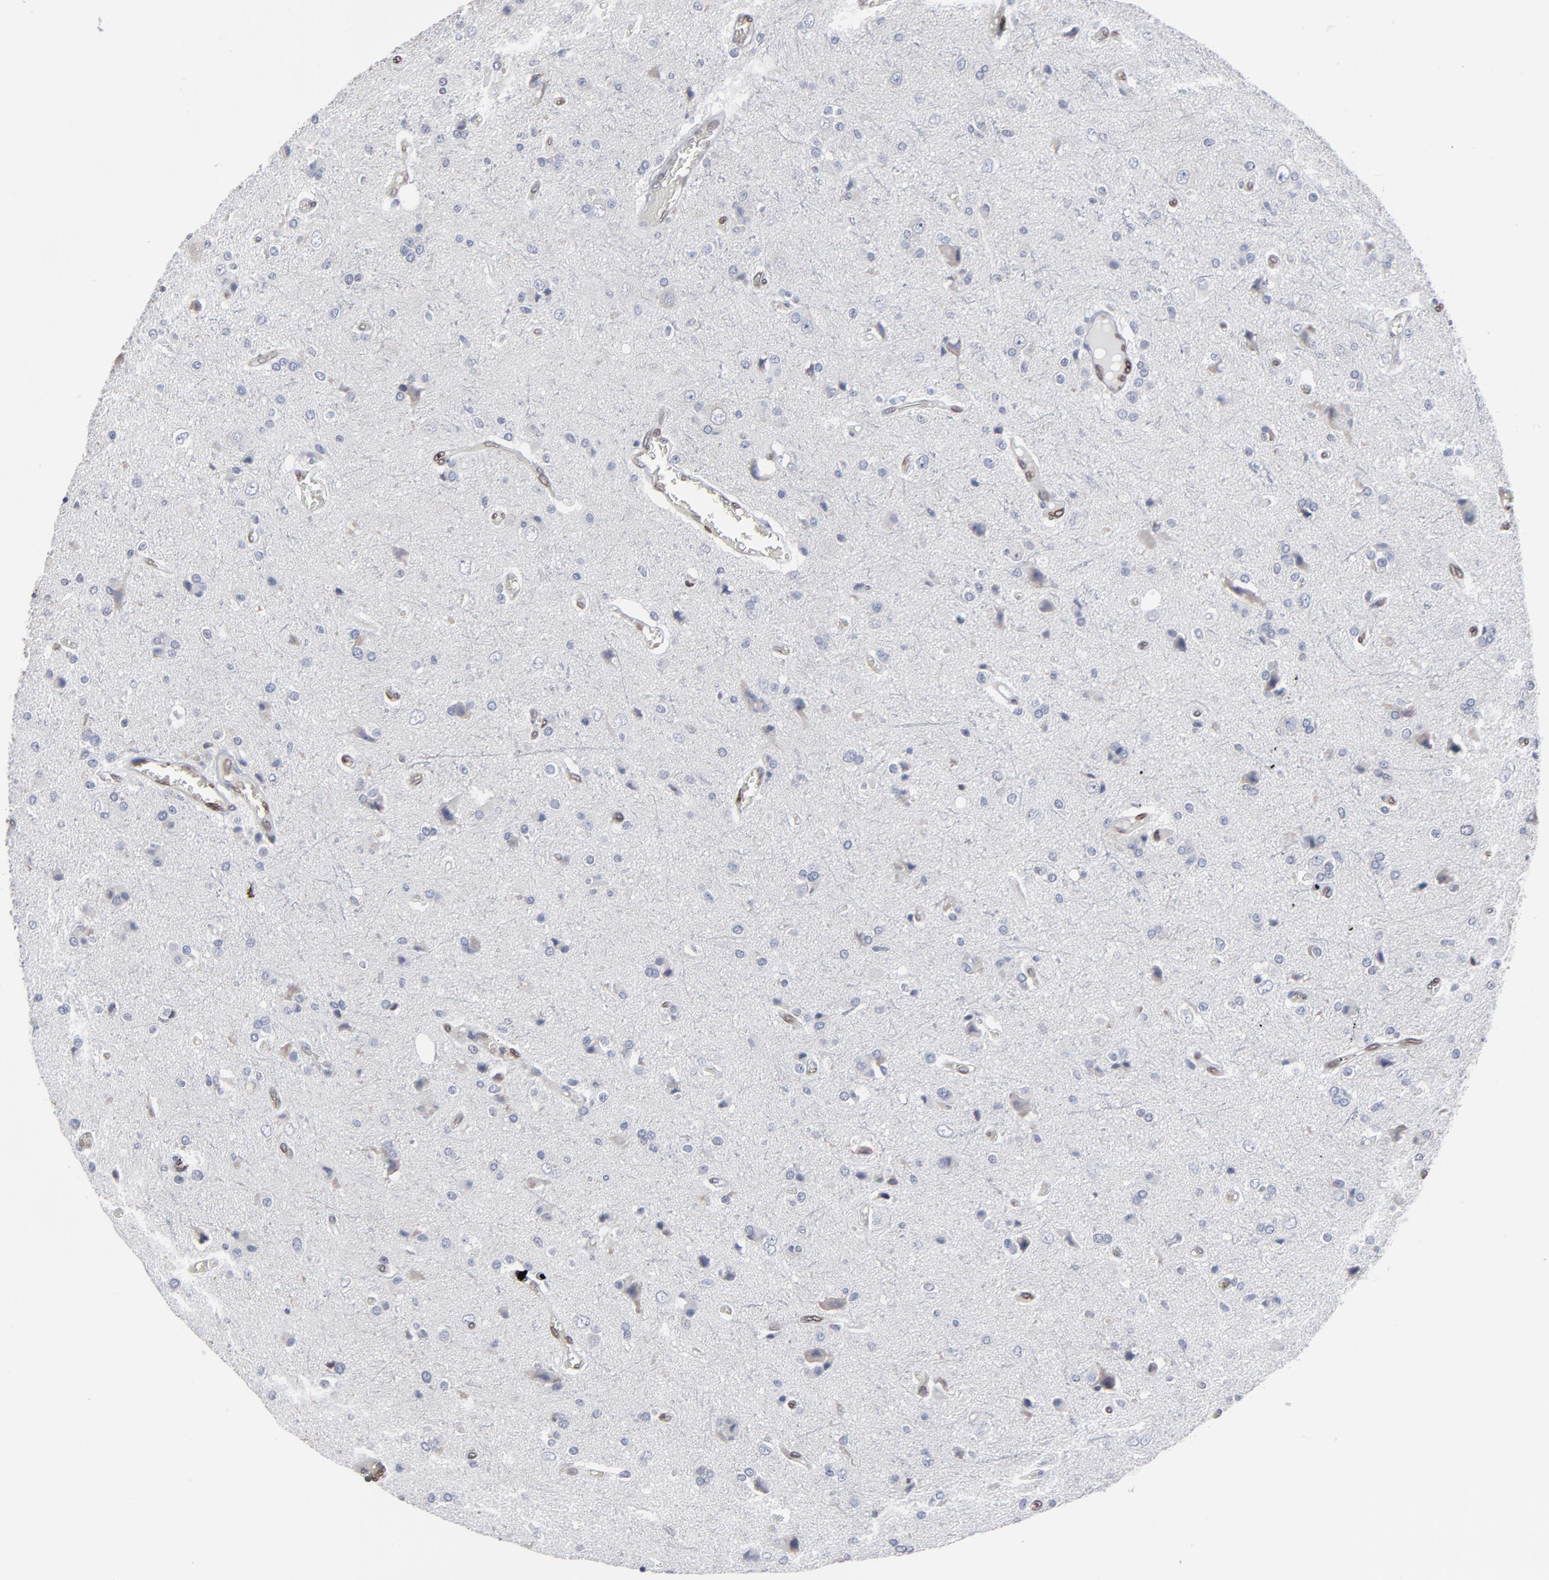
{"staining": {"intensity": "negative", "quantity": "none", "location": "none"}, "tissue": "glioma", "cell_type": "Tumor cells", "image_type": "cancer", "snomed": [{"axis": "morphology", "description": "Glioma, malignant, High grade"}, {"axis": "topography", "description": "Brain"}], "caption": "IHC of human high-grade glioma (malignant) displays no expression in tumor cells. (IHC, brightfield microscopy, high magnification).", "gene": "SYNE2", "patient": {"sex": "male", "age": 47}}